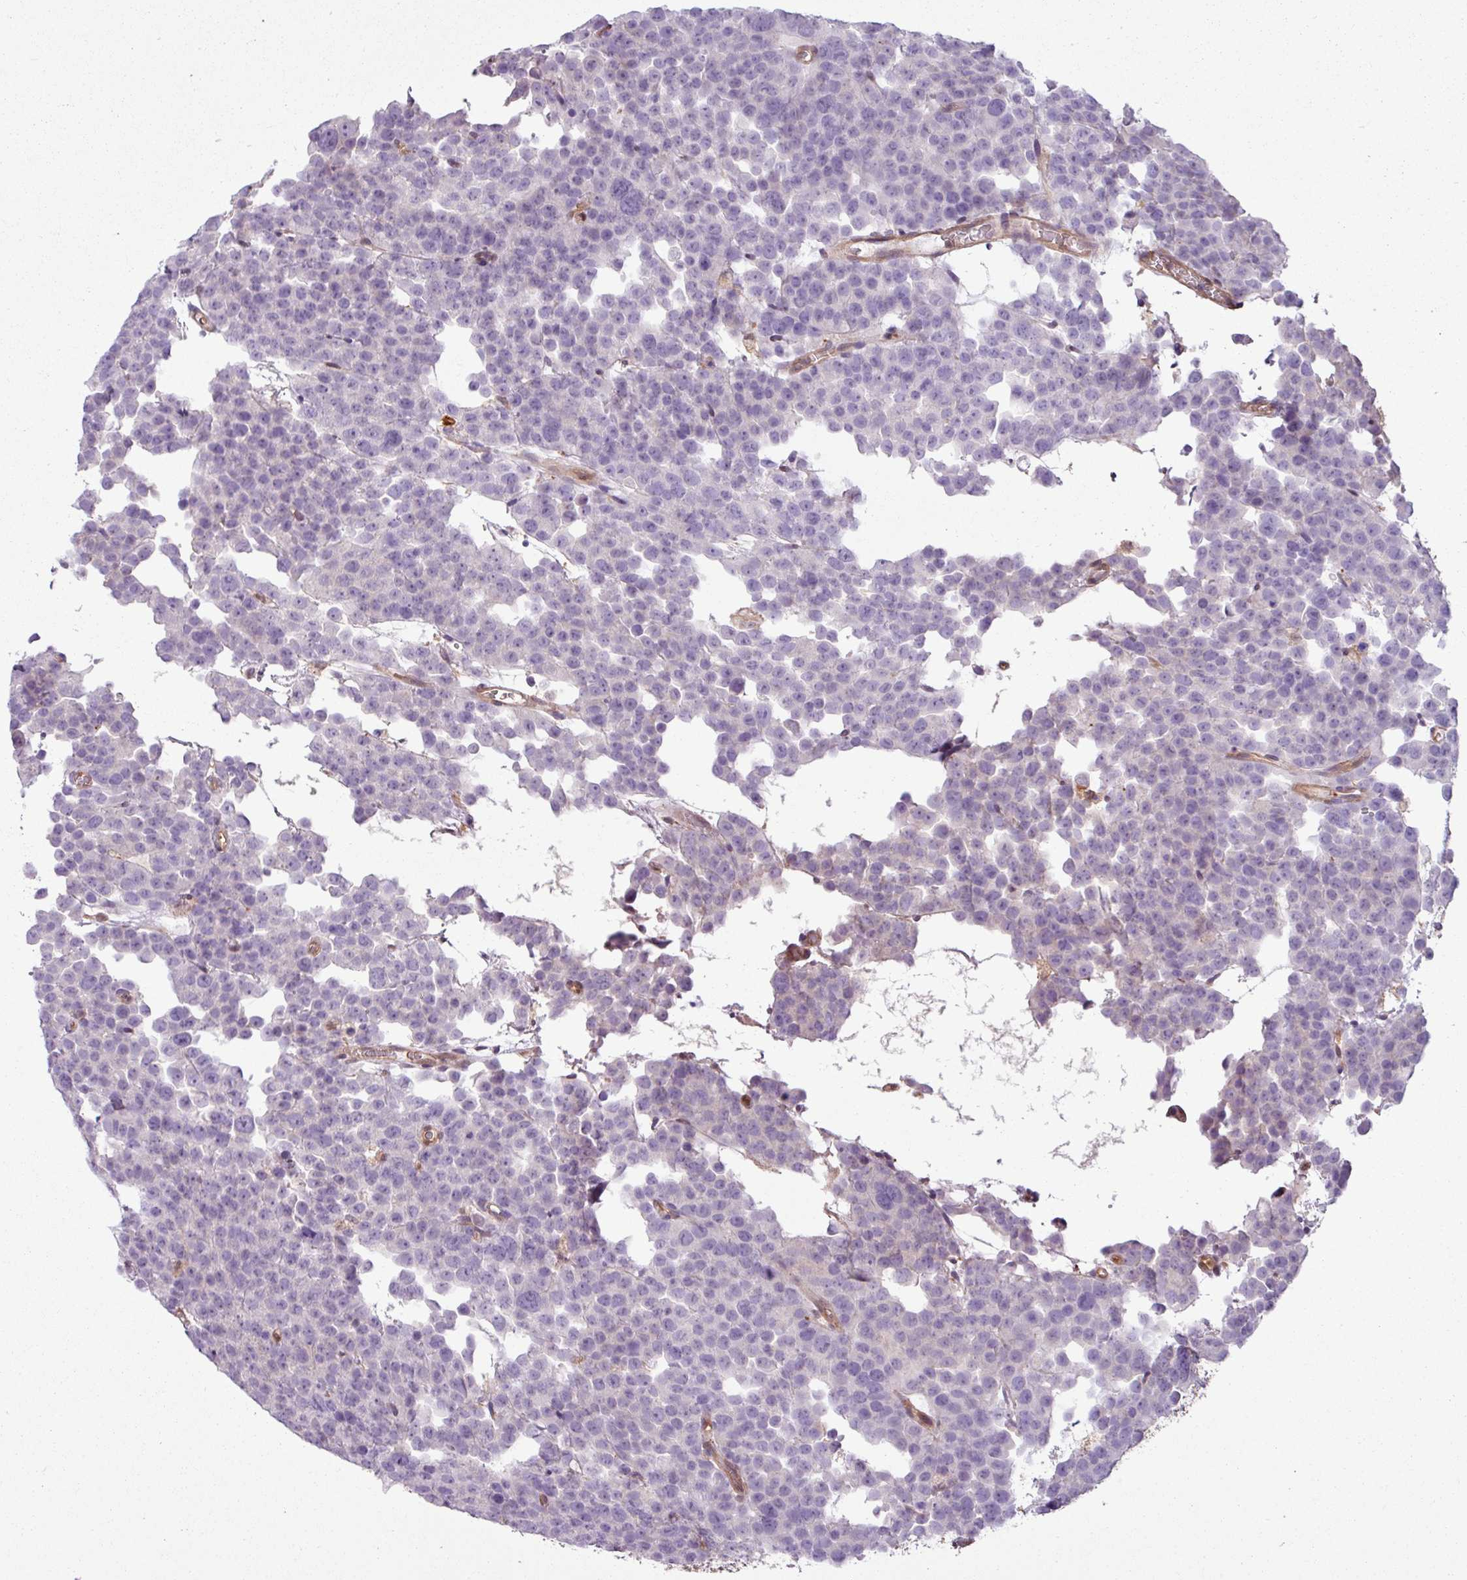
{"staining": {"intensity": "negative", "quantity": "none", "location": "none"}, "tissue": "testis cancer", "cell_type": "Tumor cells", "image_type": "cancer", "snomed": [{"axis": "morphology", "description": "Seminoma, NOS"}, {"axis": "topography", "description": "Testis"}], "caption": "A photomicrograph of human testis cancer (seminoma) is negative for staining in tumor cells.", "gene": "SH3BGRL", "patient": {"sex": "male", "age": 71}}